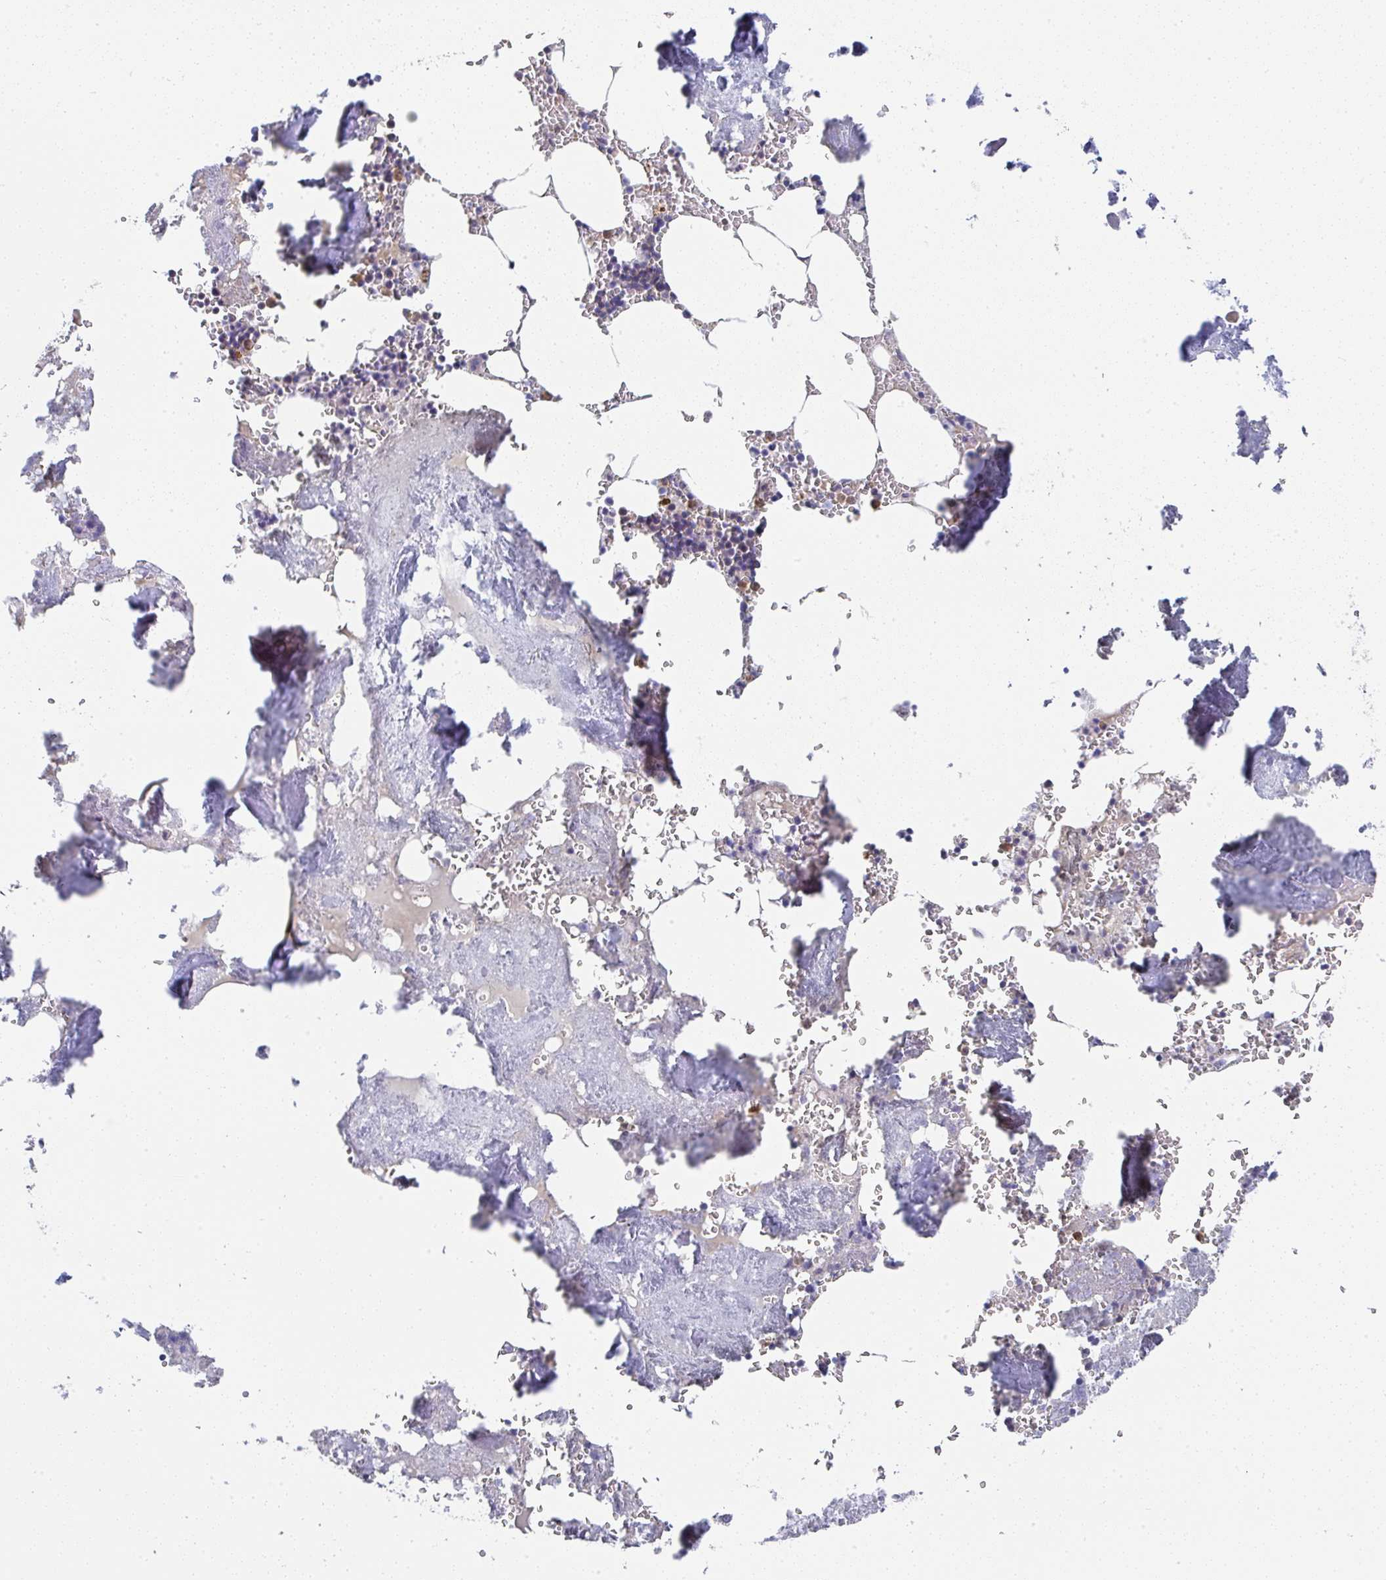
{"staining": {"intensity": "moderate", "quantity": "<25%", "location": "cytoplasmic/membranous"}, "tissue": "bone marrow", "cell_type": "Hematopoietic cells", "image_type": "normal", "snomed": [{"axis": "morphology", "description": "Normal tissue, NOS"}, {"axis": "topography", "description": "Bone marrow"}], "caption": "A low amount of moderate cytoplasmic/membranous staining is identified in about <25% of hematopoietic cells in normal bone marrow. (IHC, brightfield microscopy, high magnification).", "gene": "NCF1", "patient": {"sex": "male", "age": 54}}